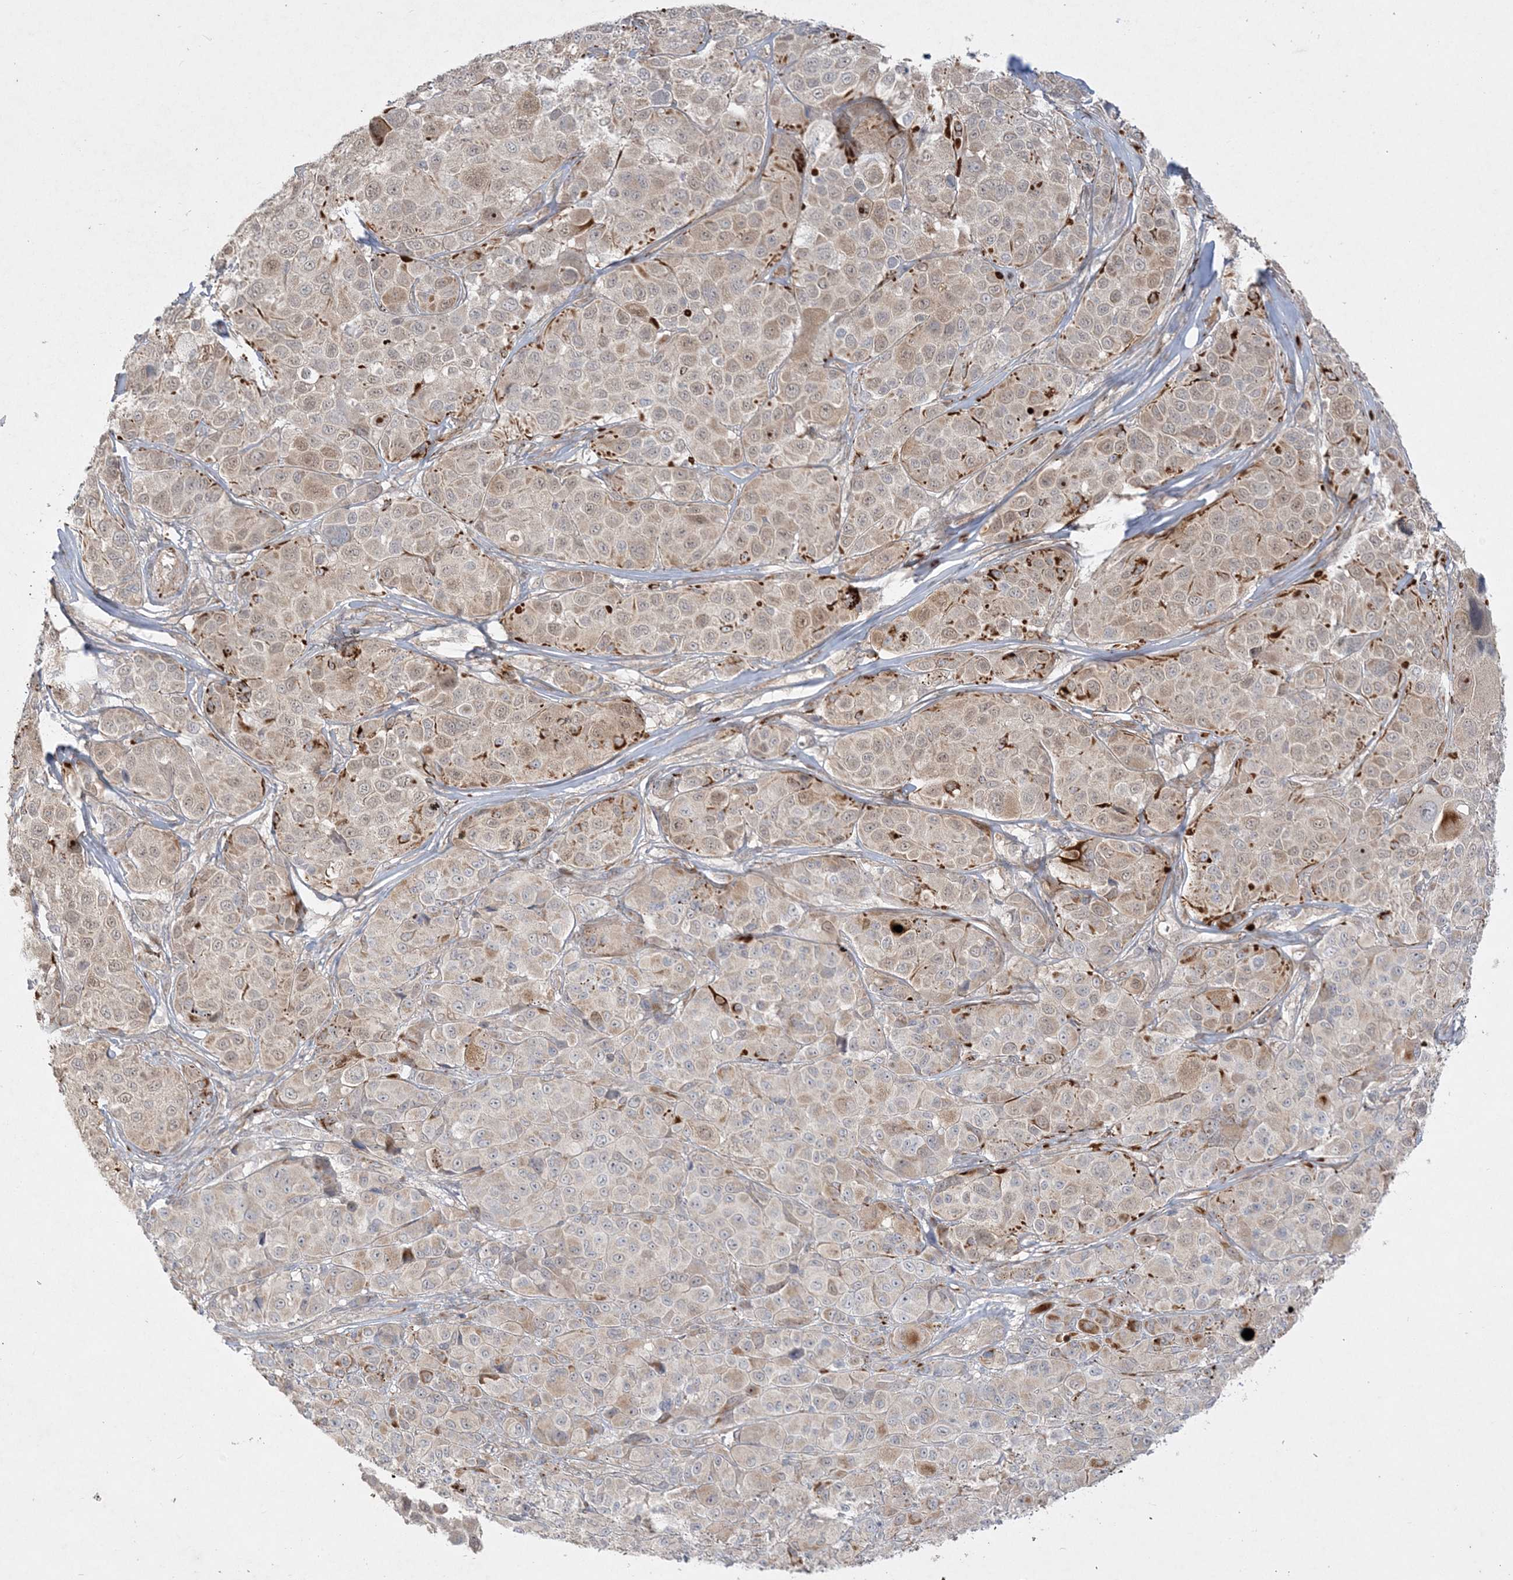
{"staining": {"intensity": "weak", "quantity": ">75%", "location": "cytoplasmic/membranous,nuclear"}, "tissue": "melanoma", "cell_type": "Tumor cells", "image_type": "cancer", "snomed": [{"axis": "morphology", "description": "Malignant melanoma, NOS"}, {"axis": "topography", "description": "Skin of trunk"}], "caption": "A low amount of weak cytoplasmic/membranous and nuclear staining is present in approximately >75% of tumor cells in melanoma tissue.", "gene": "INPP1", "patient": {"sex": "male", "age": 71}}